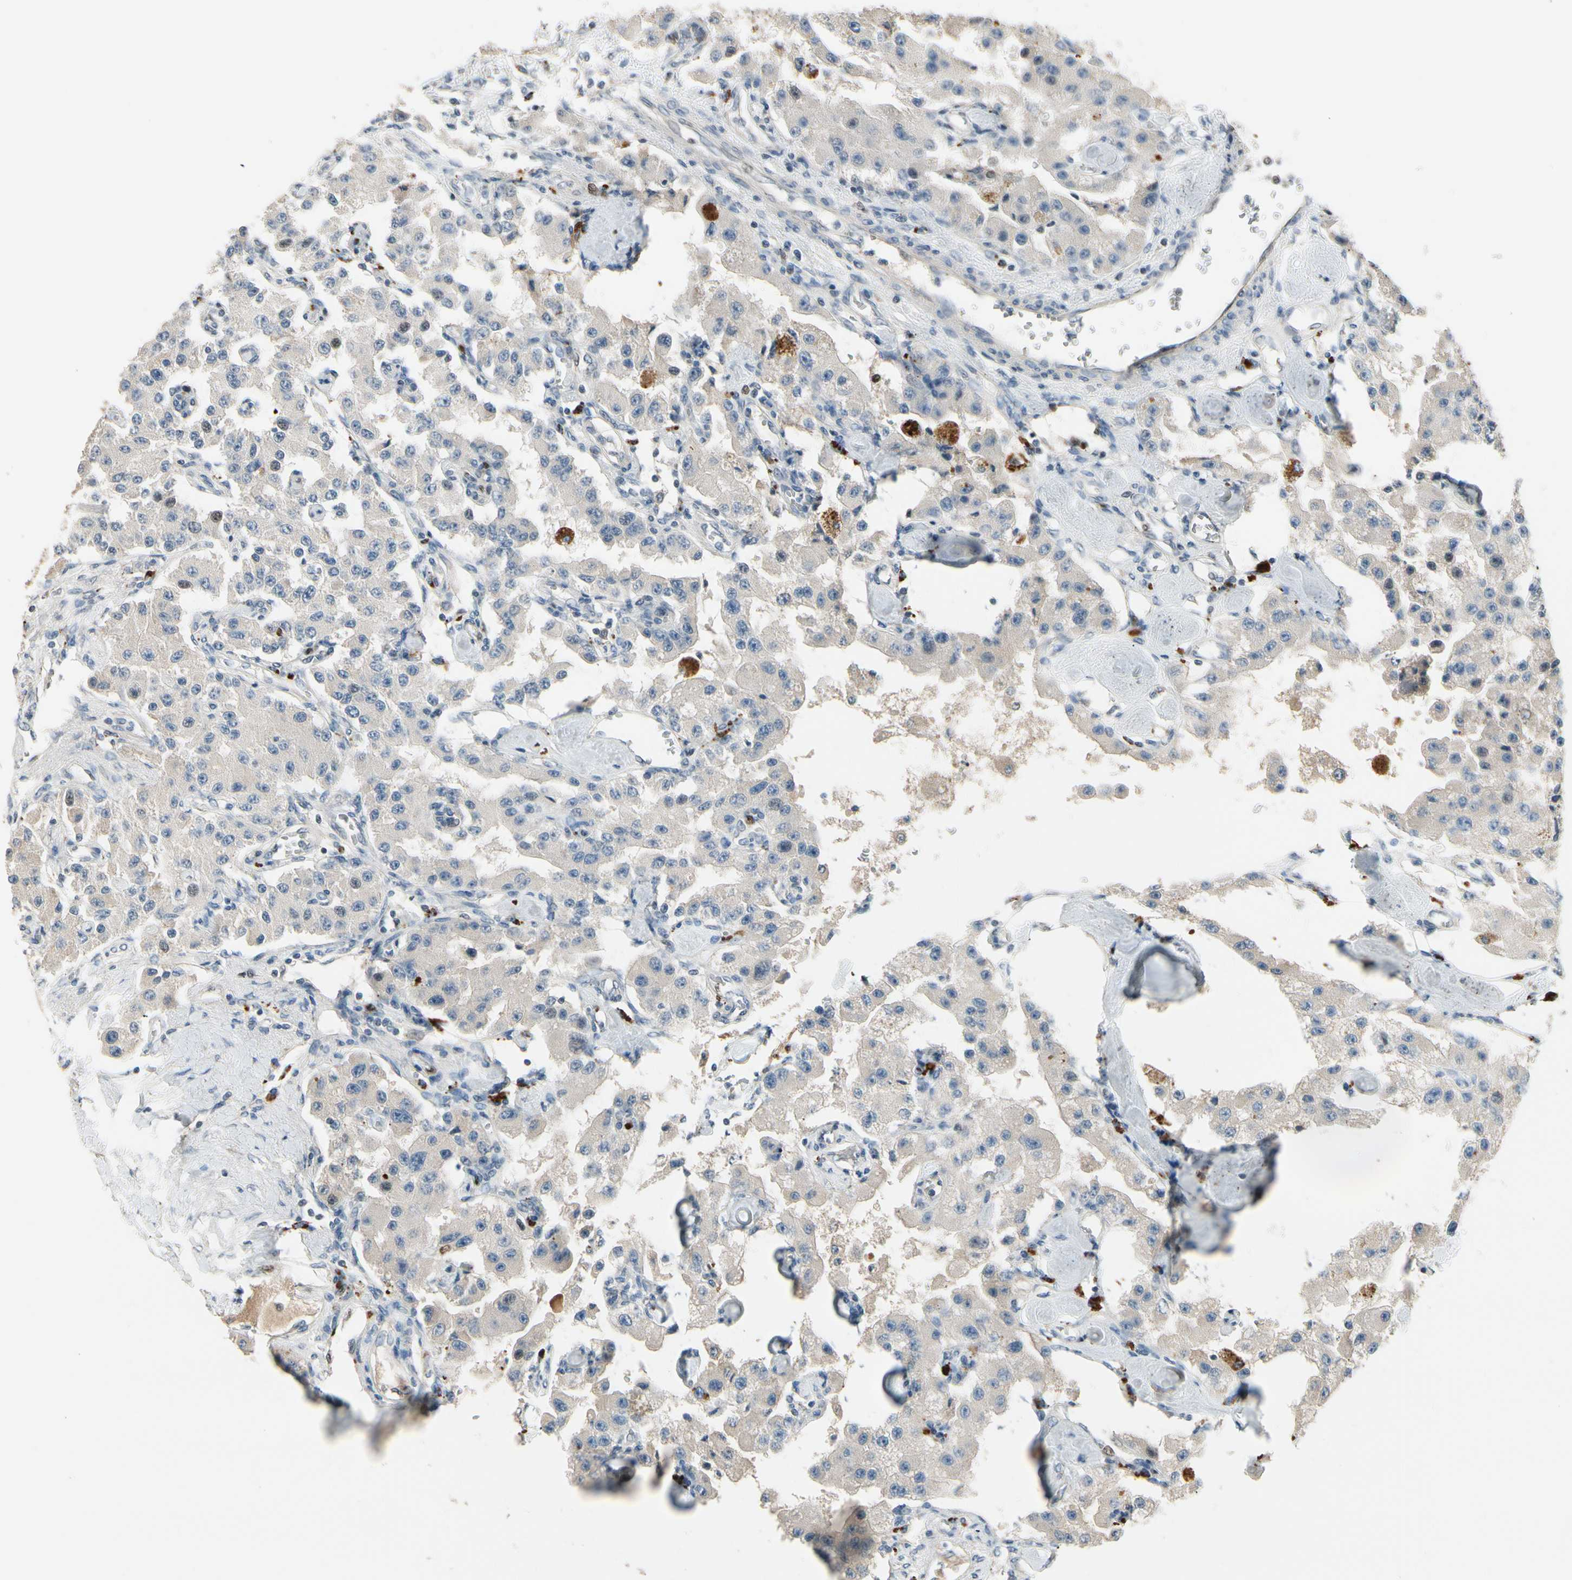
{"staining": {"intensity": "negative", "quantity": "none", "location": "none"}, "tissue": "carcinoid", "cell_type": "Tumor cells", "image_type": "cancer", "snomed": [{"axis": "morphology", "description": "Carcinoid, malignant, NOS"}, {"axis": "topography", "description": "Pancreas"}], "caption": "Micrograph shows no protein staining in tumor cells of carcinoid tissue. (DAB IHC visualized using brightfield microscopy, high magnification).", "gene": "ZKSCAN4", "patient": {"sex": "male", "age": 41}}